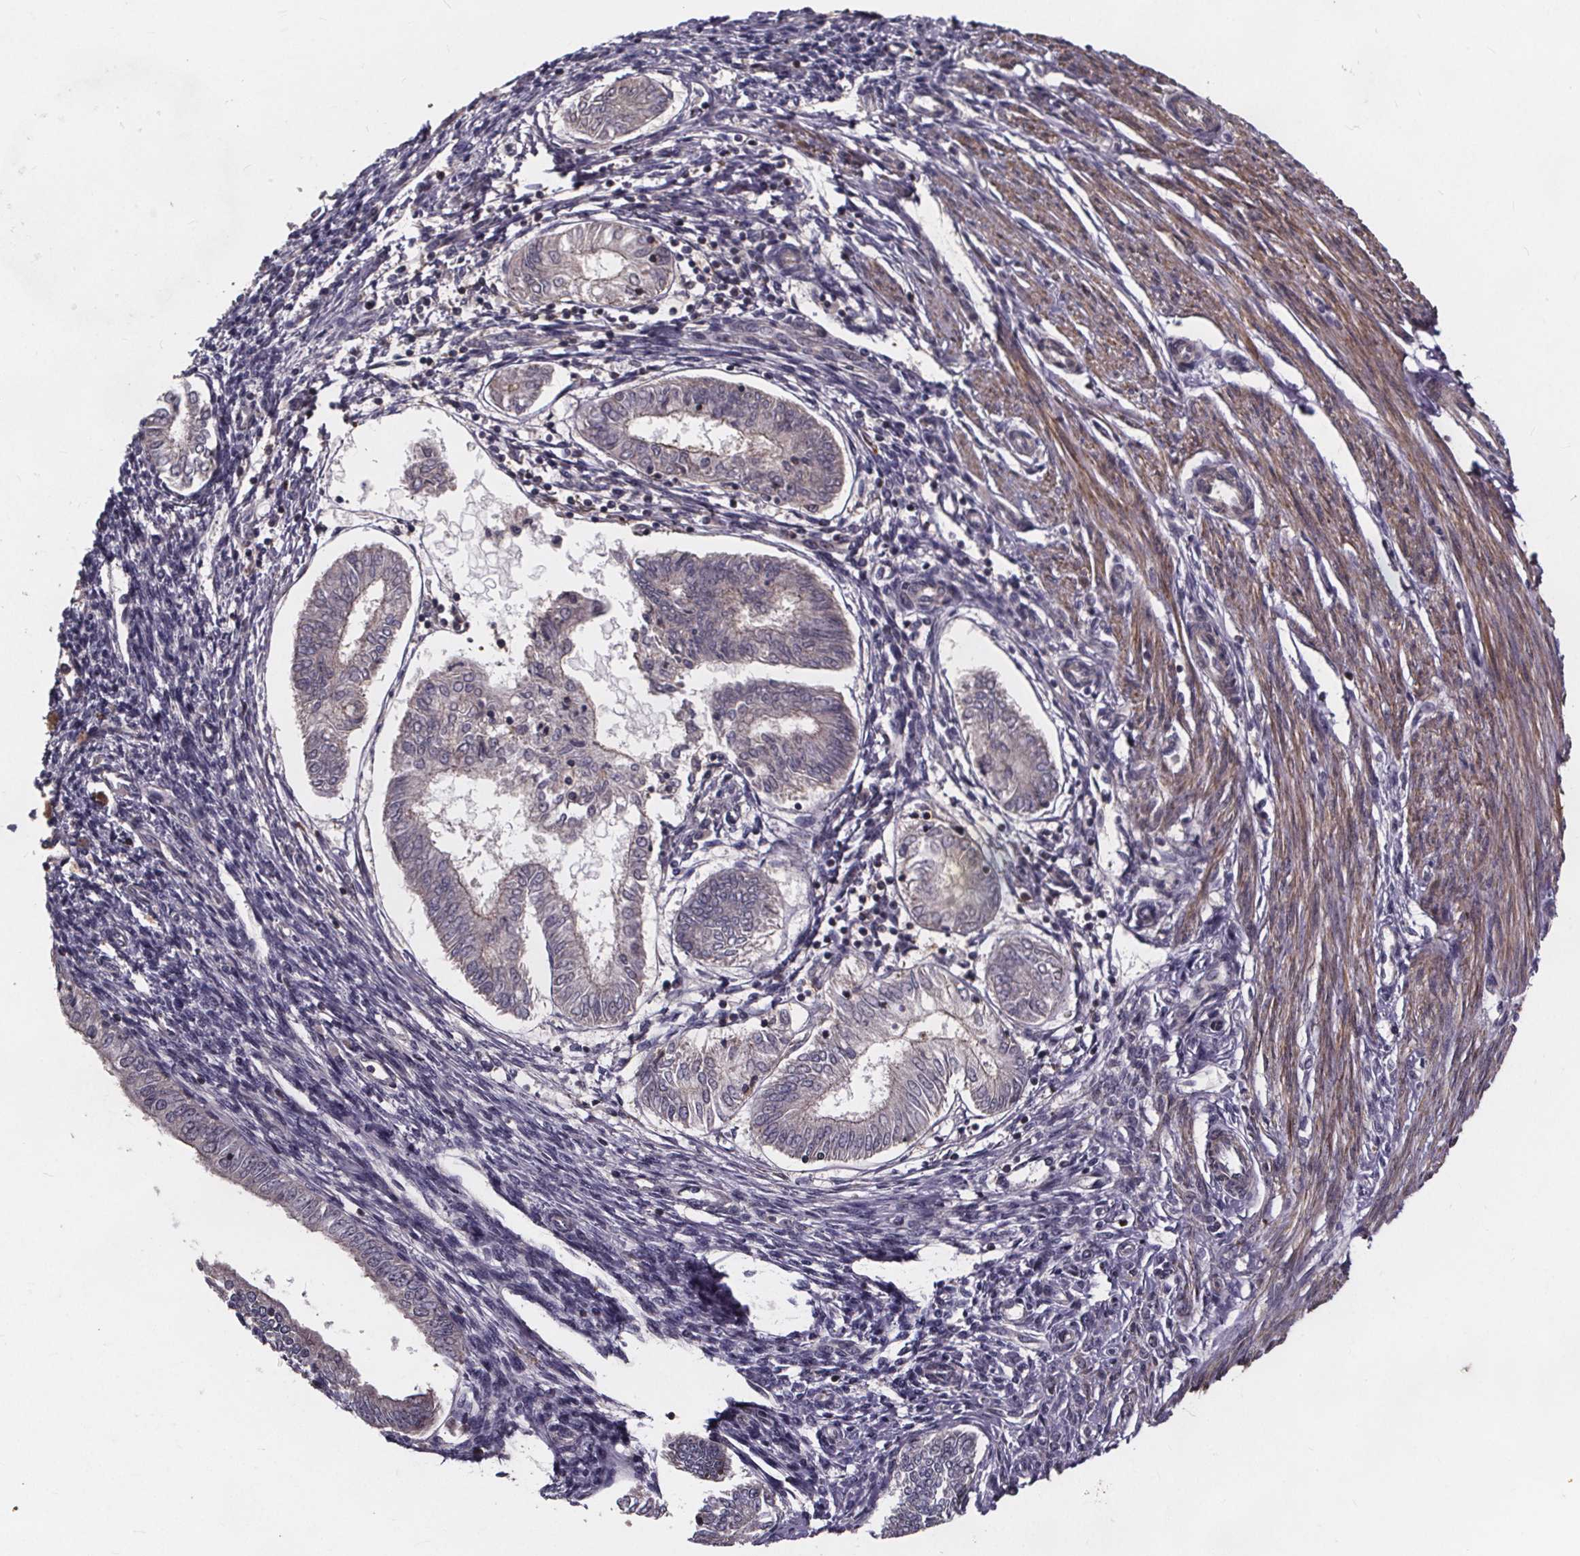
{"staining": {"intensity": "negative", "quantity": "none", "location": "none"}, "tissue": "endometrial cancer", "cell_type": "Tumor cells", "image_type": "cancer", "snomed": [{"axis": "morphology", "description": "Adenocarcinoma, NOS"}, {"axis": "topography", "description": "Endometrium"}], "caption": "Tumor cells show no significant protein positivity in endometrial cancer (adenocarcinoma).", "gene": "YME1L1", "patient": {"sex": "female", "age": 68}}